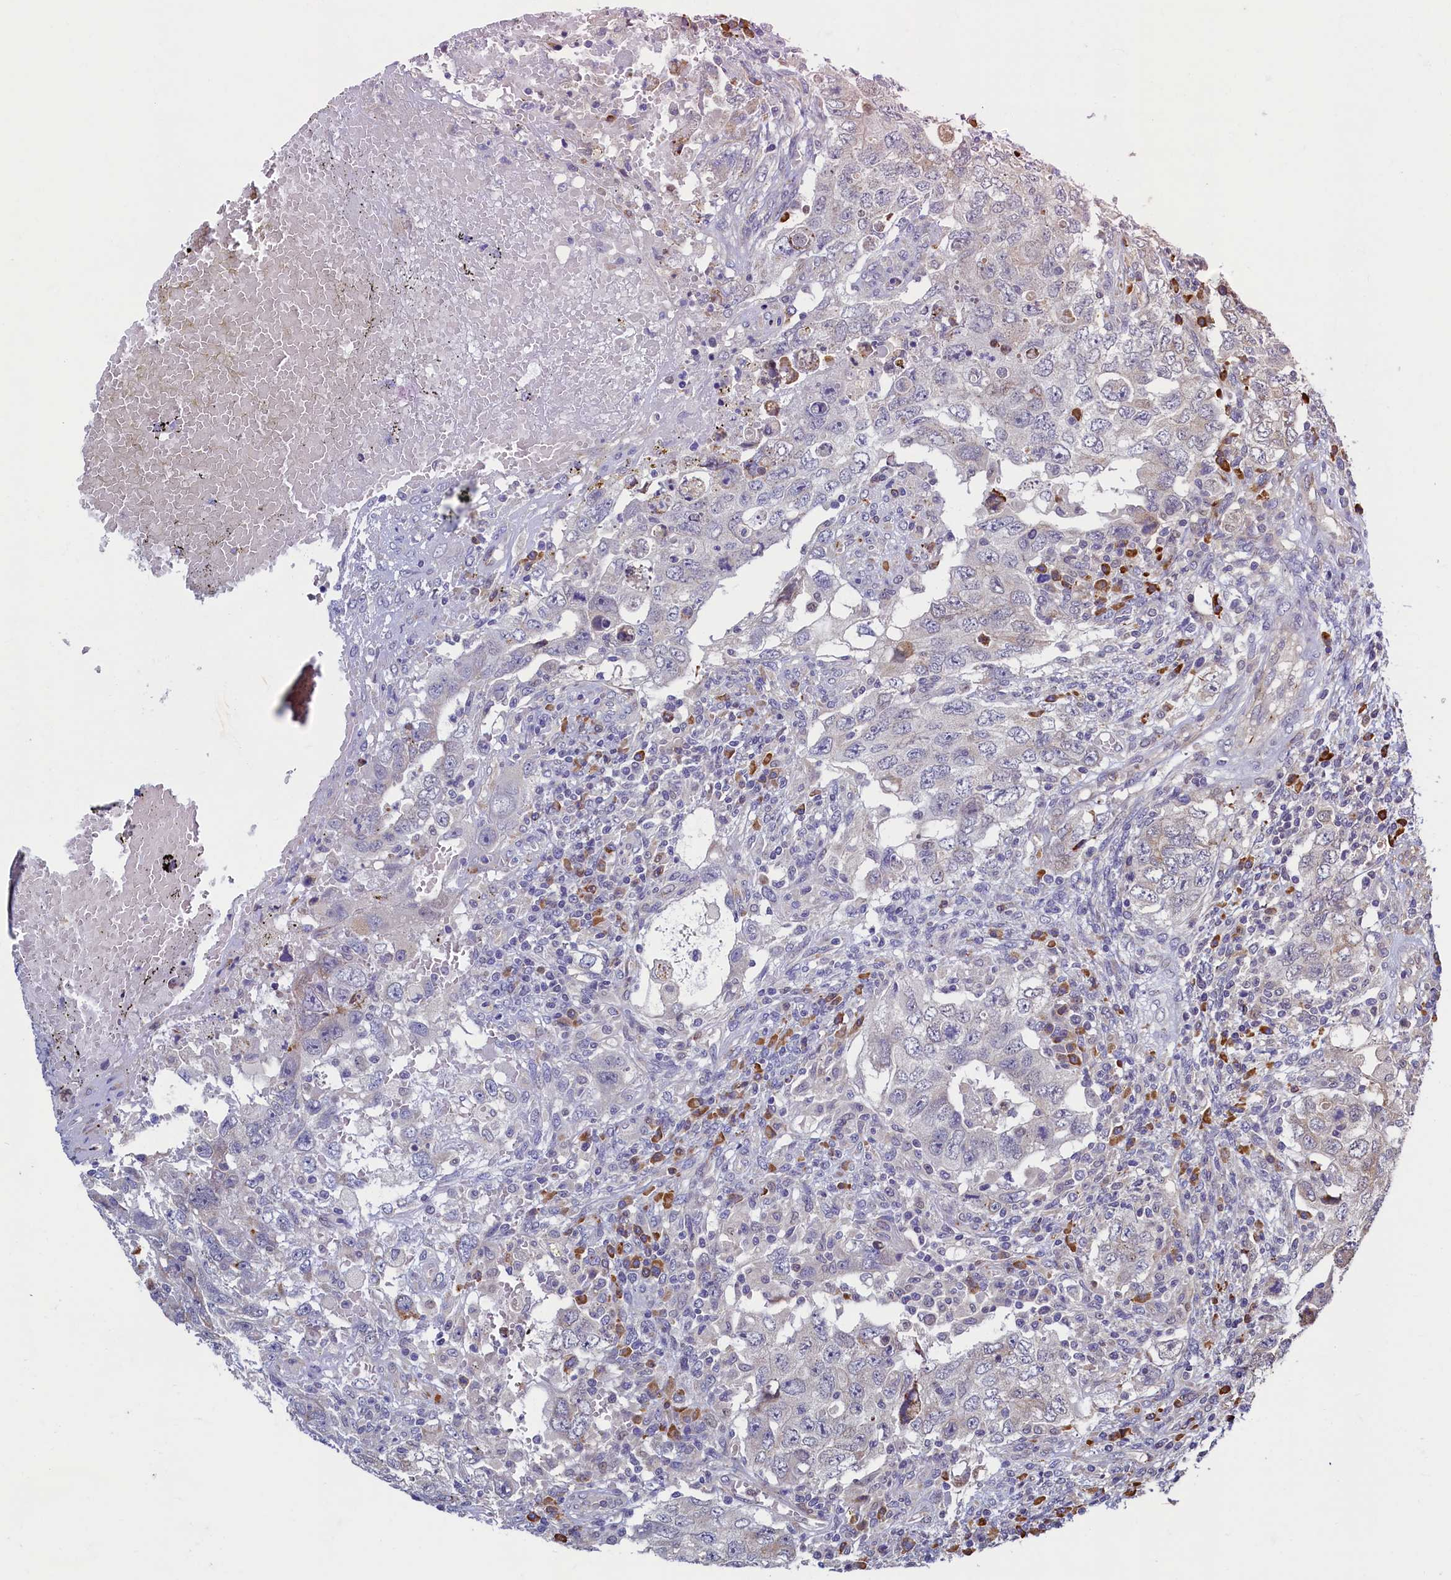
{"staining": {"intensity": "negative", "quantity": "none", "location": "none"}, "tissue": "testis cancer", "cell_type": "Tumor cells", "image_type": "cancer", "snomed": [{"axis": "morphology", "description": "Carcinoma, Embryonal, NOS"}, {"axis": "topography", "description": "Testis"}], "caption": "This is an immunohistochemistry (IHC) histopathology image of human testis embryonal carcinoma. There is no staining in tumor cells.", "gene": "SLC16A14", "patient": {"sex": "male", "age": 26}}